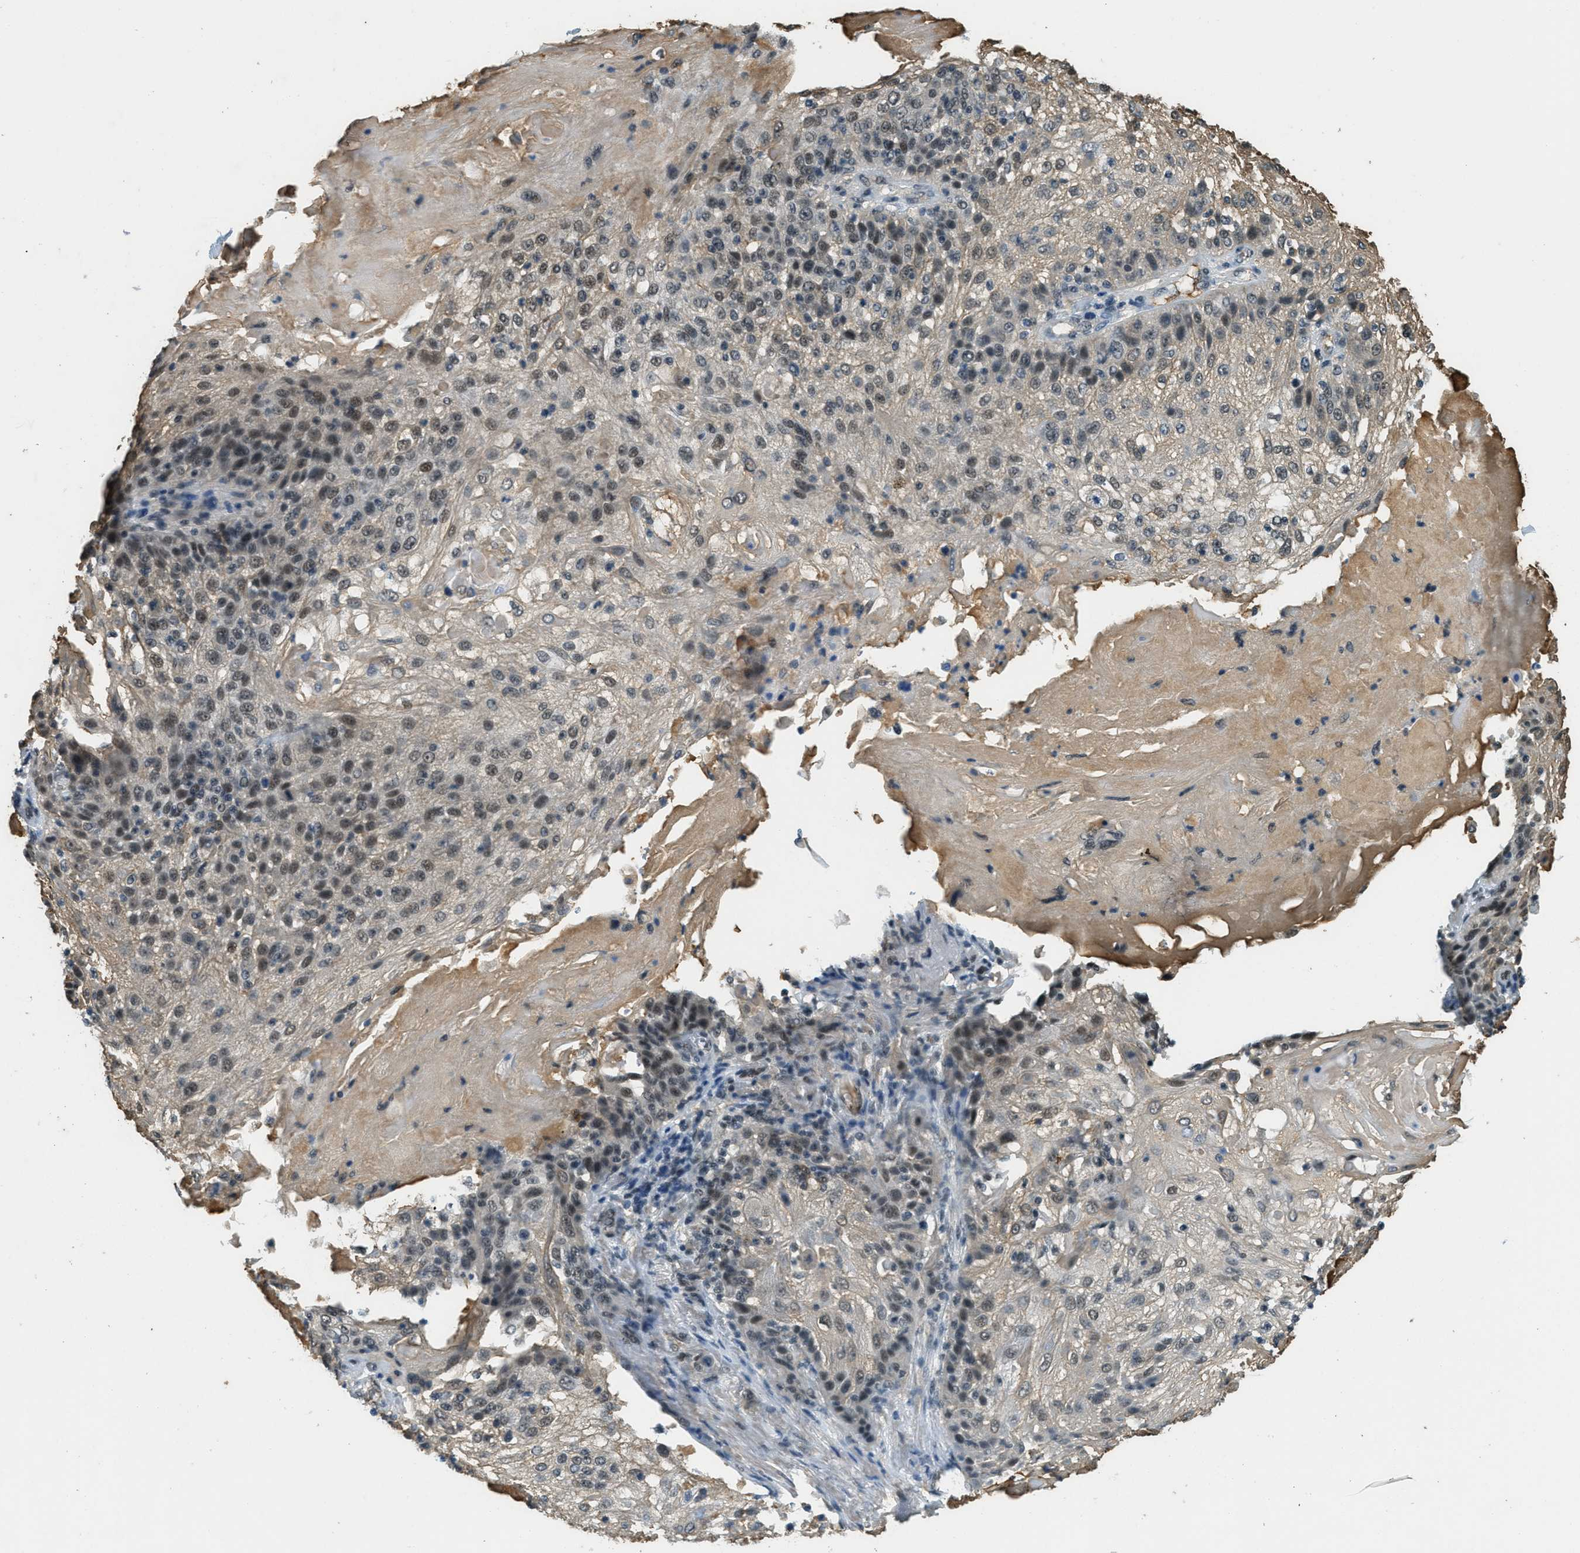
{"staining": {"intensity": "moderate", "quantity": "25%-75%", "location": "nuclear"}, "tissue": "skin cancer", "cell_type": "Tumor cells", "image_type": "cancer", "snomed": [{"axis": "morphology", "description": "Normal tissue, NOS"}, {"axis": "morphology", "description": "Squamous cell carcinoma, NOS"}, {"axis": "topography", "description": "Skin"}], "caption": "A brown stain labels moderate nuclear expression of a protein in skin squamous cell carcinoma tumor cells.", "gene": "ZNF148", "patient": {"sex": "female", "age": 83}}